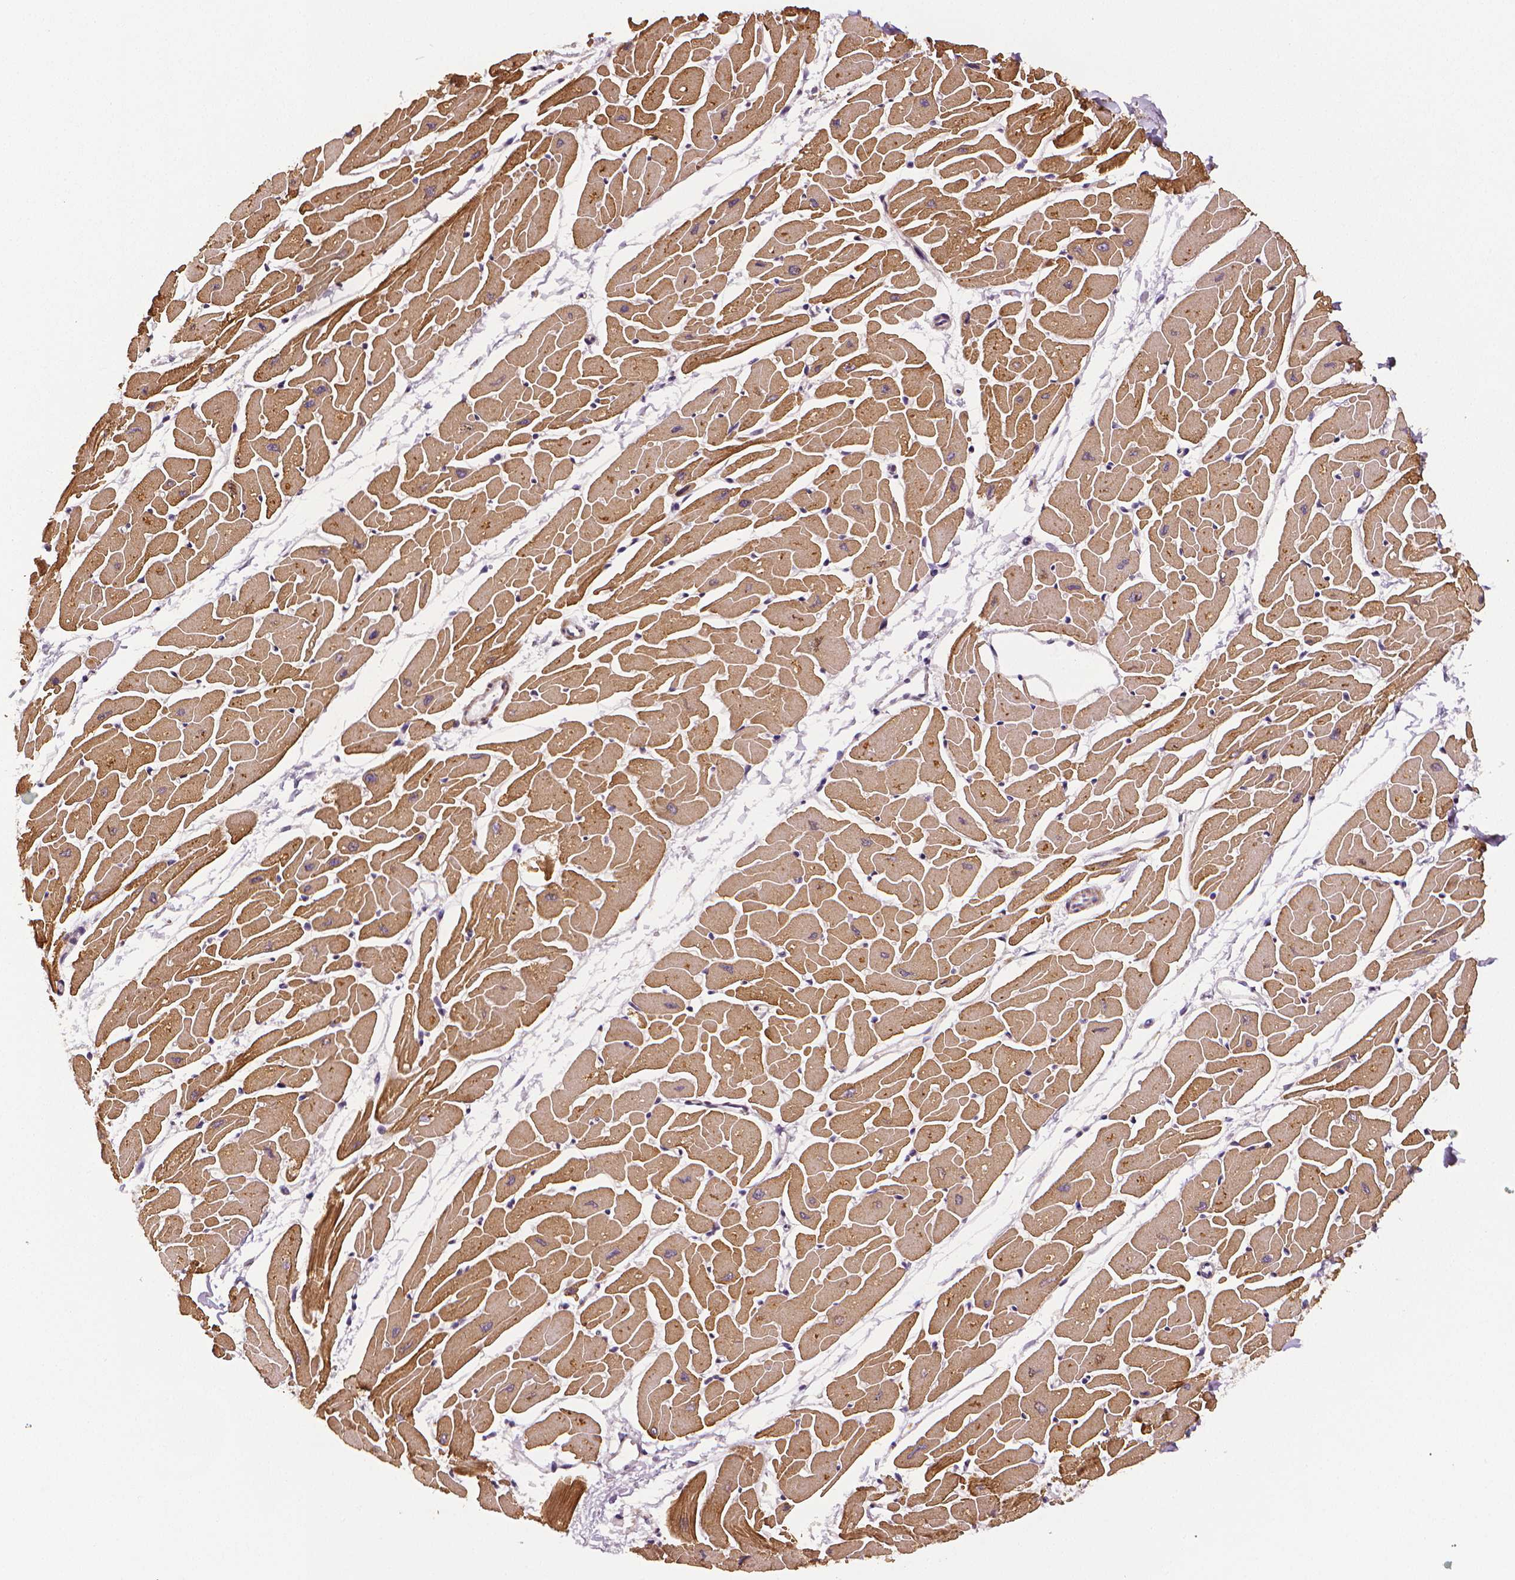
{"staining": {"intensity": "strong", "quantity": ">75%", "location": "cytoplasmic/membranous"}, "tissue": "heart muscle", "cell_type": "Cardiomyocytes", "image_type": "normal", "snomed": [{"axis": "morphology", "description": "Normal tissue, NOS"}, {"axis": "topography", "description": "Heart"}], "caption": "This is an image of immunohistochemistry staining of benign heart muscle, which shows strong positivity in the cytoplasmic/membranous of cardiomyocytes.", "gene": "STAT3", "patient": {"sex": "male", "age": 57}}